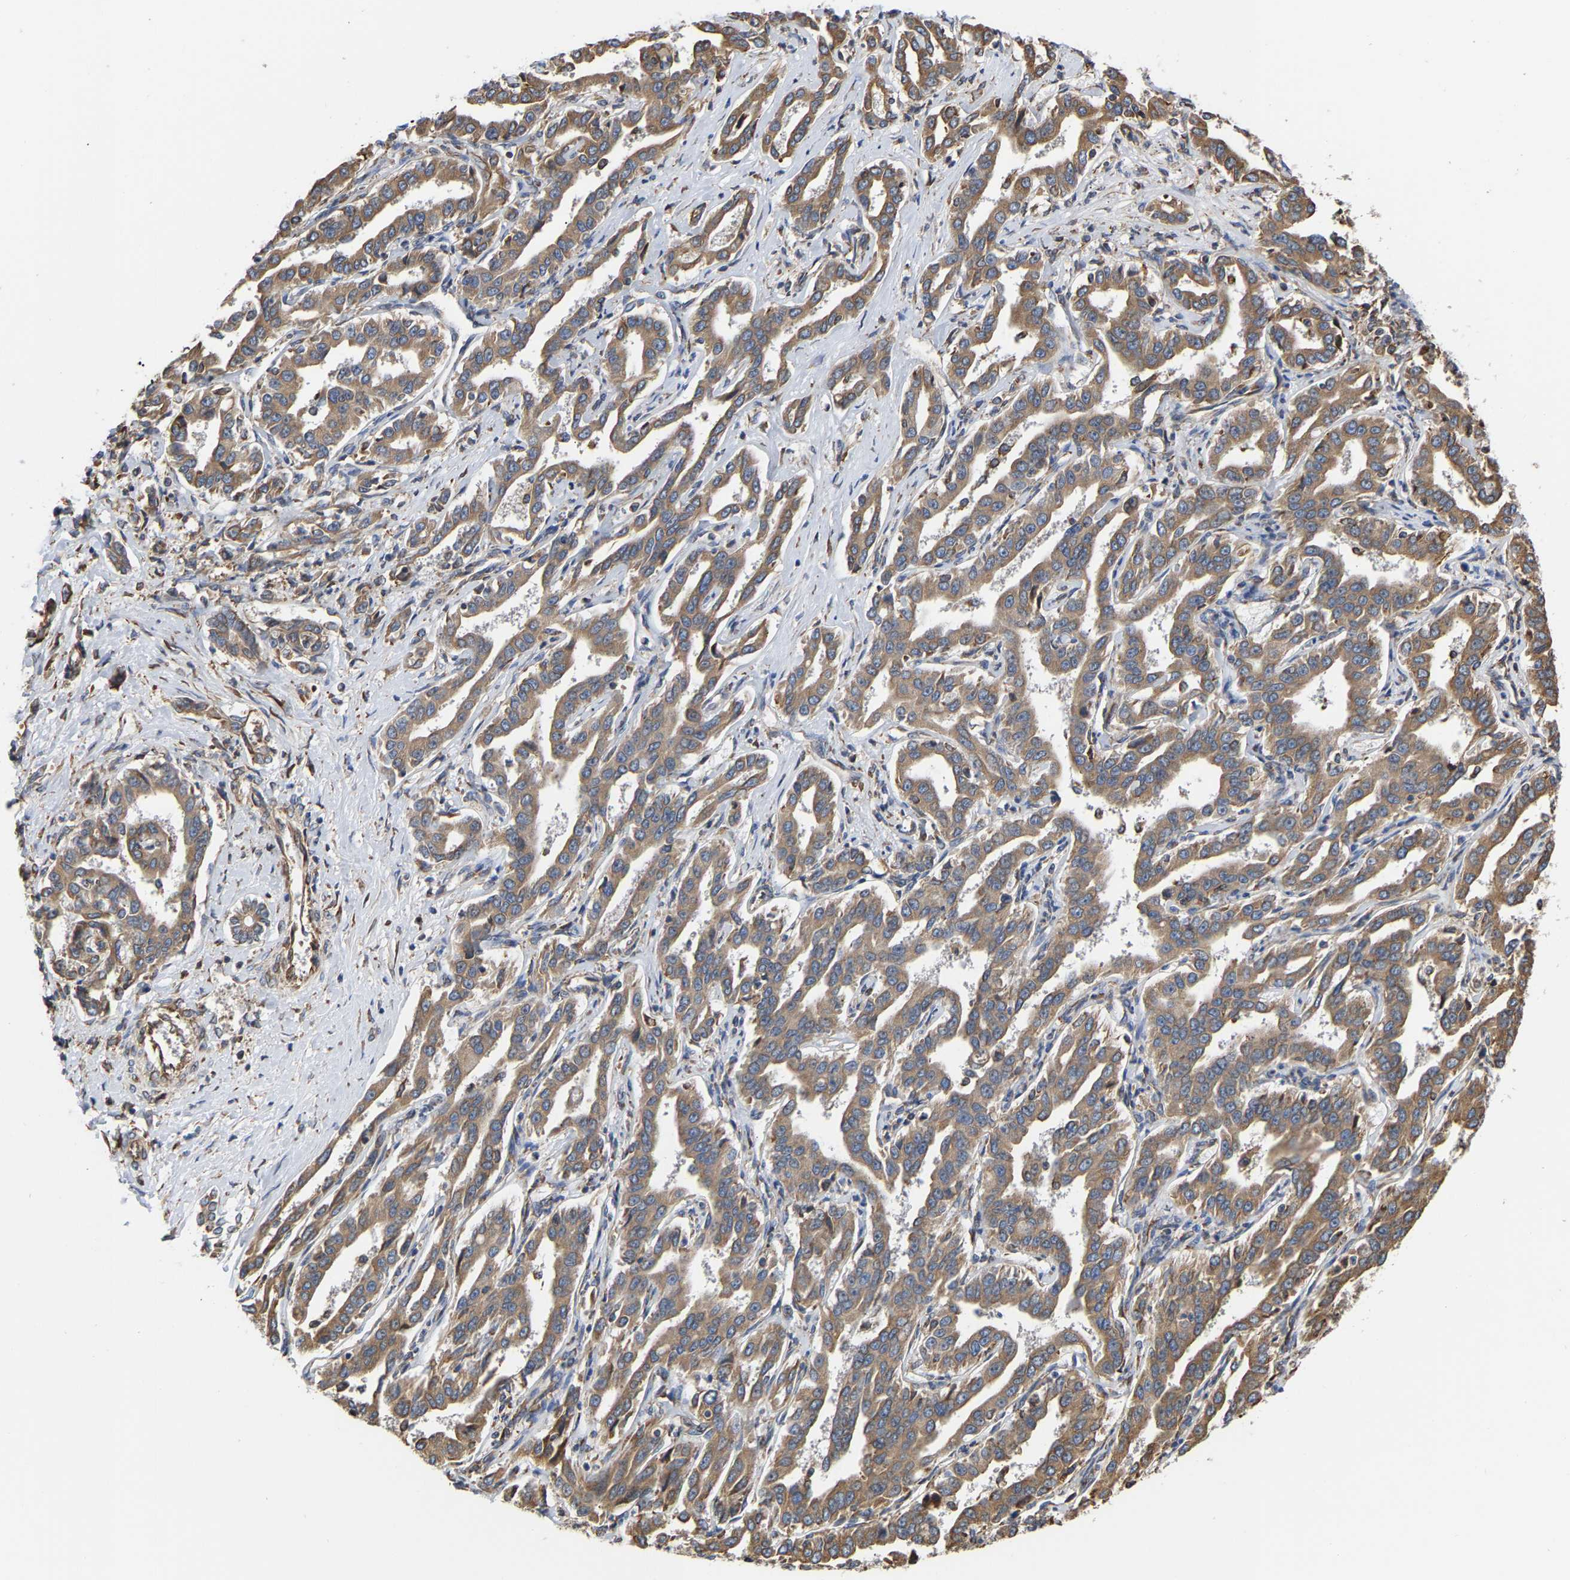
{"staining": {"intensity": "moderate", "quantity": ">75%", "location": "cytoplasmic/membranous"}, "tissue": "liver cancer", "cell_type": "Tumor cells", "image_type": "cancer", "snomed": [{"axis": "morphology", "description": "Cholangiocarcinoma"}, {"axis": "topography", "description": "Liver"}], "caption": "The immunohistochemical stain labels moderate cytoplasmic/membranous staining in tumor cells of liver cancer (cholangiocarcinoma) tissue.", "gene": "ARAP1", "patient": {"sex": "male", "age": 59}}